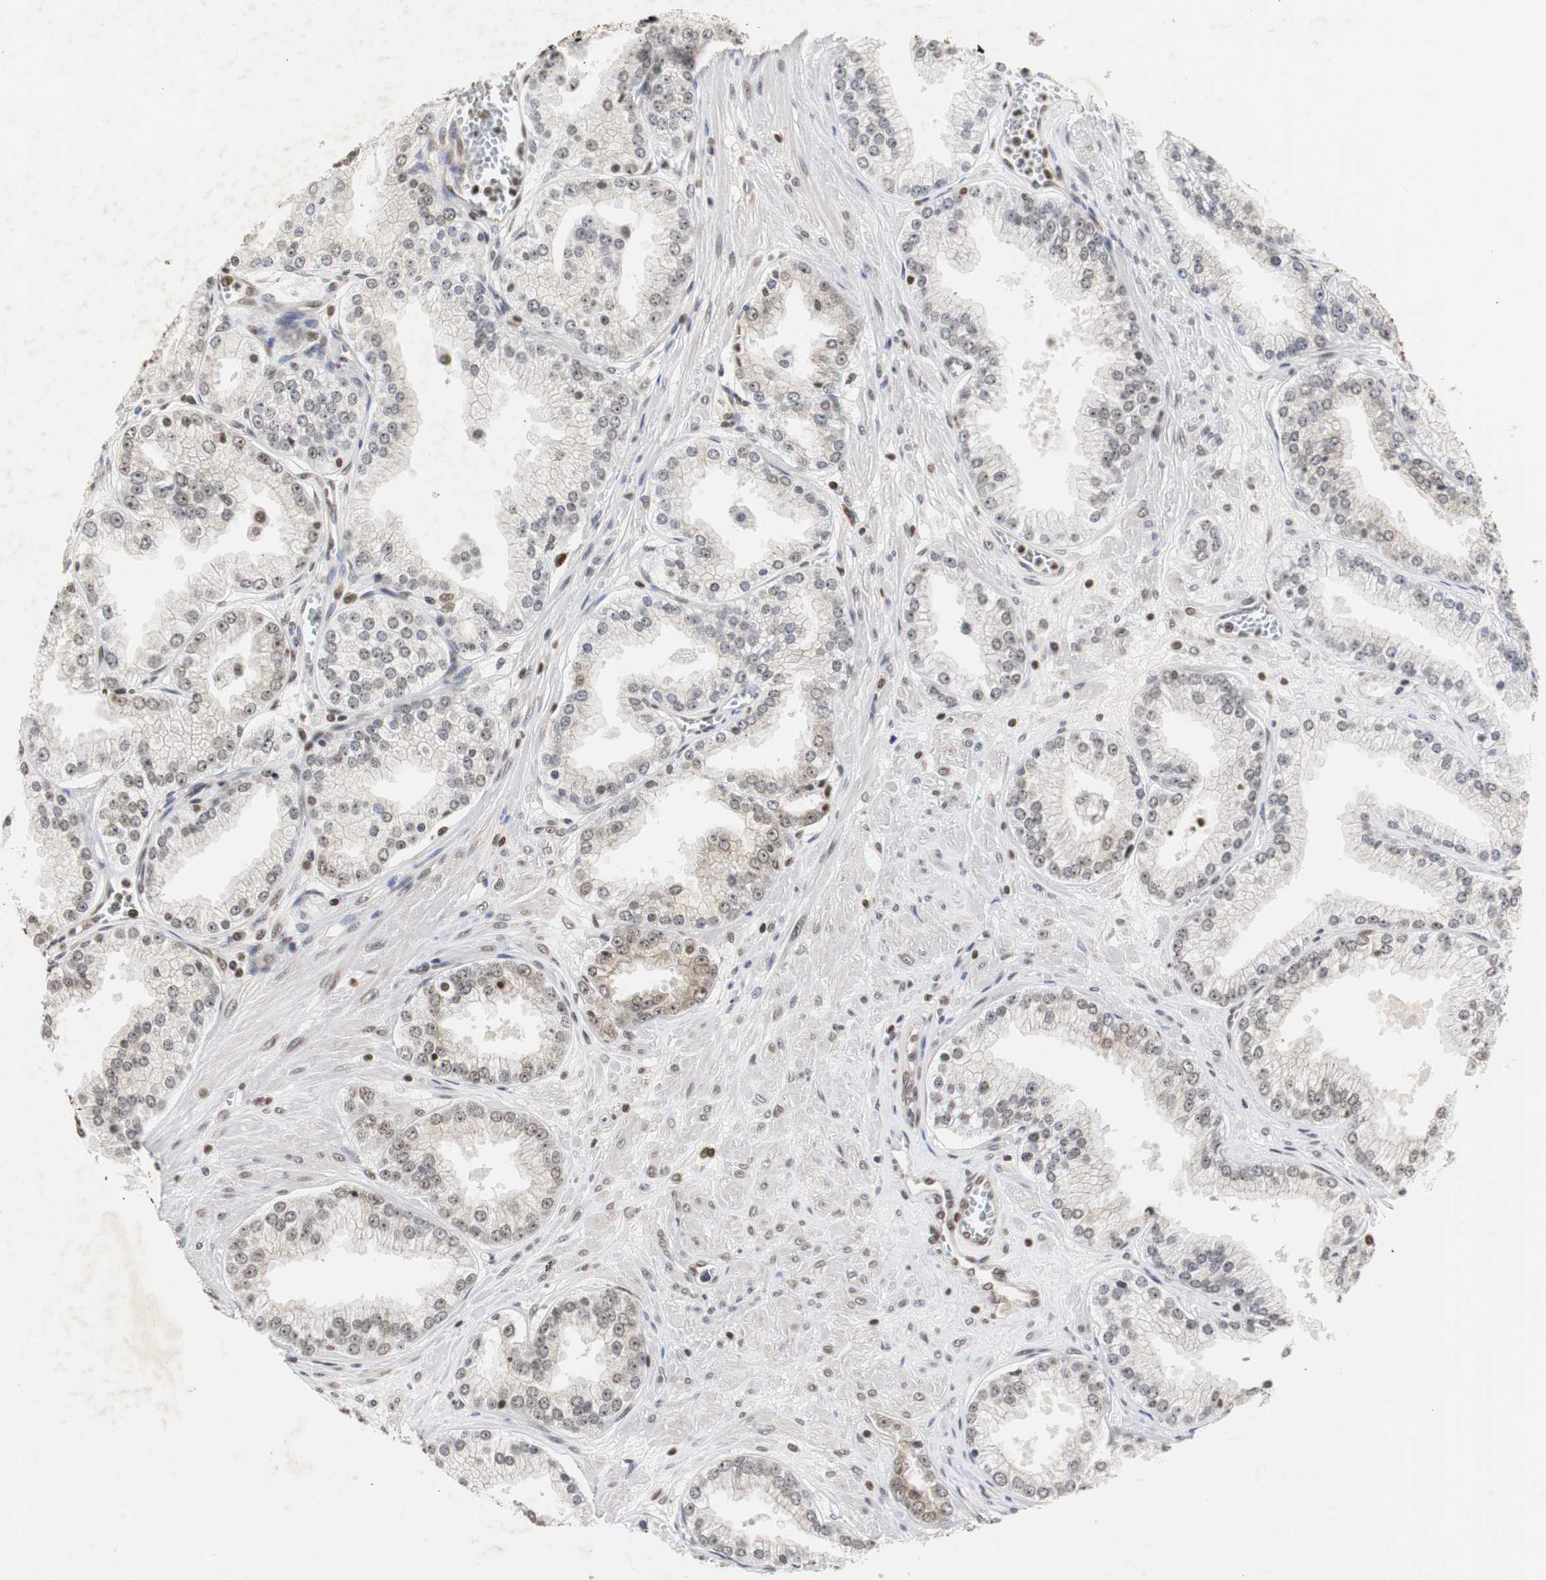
{"staining": {"intensity": "weak", "quantity": "<25%", "location": "nuclear"}, "tissue": "prostate cancer", "cell_type": "Tumor cells", "image_type": "cancer", "snomed": [{"axis": "morphology", "description": "Adenocarcinoma, High grade"}, {"axis": "topography", "description": "Prostate"}], "caption": "Immunohistochemistry (IHC) image of adenocarcinoma (high-grade) (prostate) stained for a protein (brown), which reveals no expression in tumor cells. (Brightfield microscopy of DAB (3,3'-diaminobenzidine) immunohistochemistry at high magnification).", "gene": "ZFC3H1", "patient": {"sex": "male", "age": 61}}